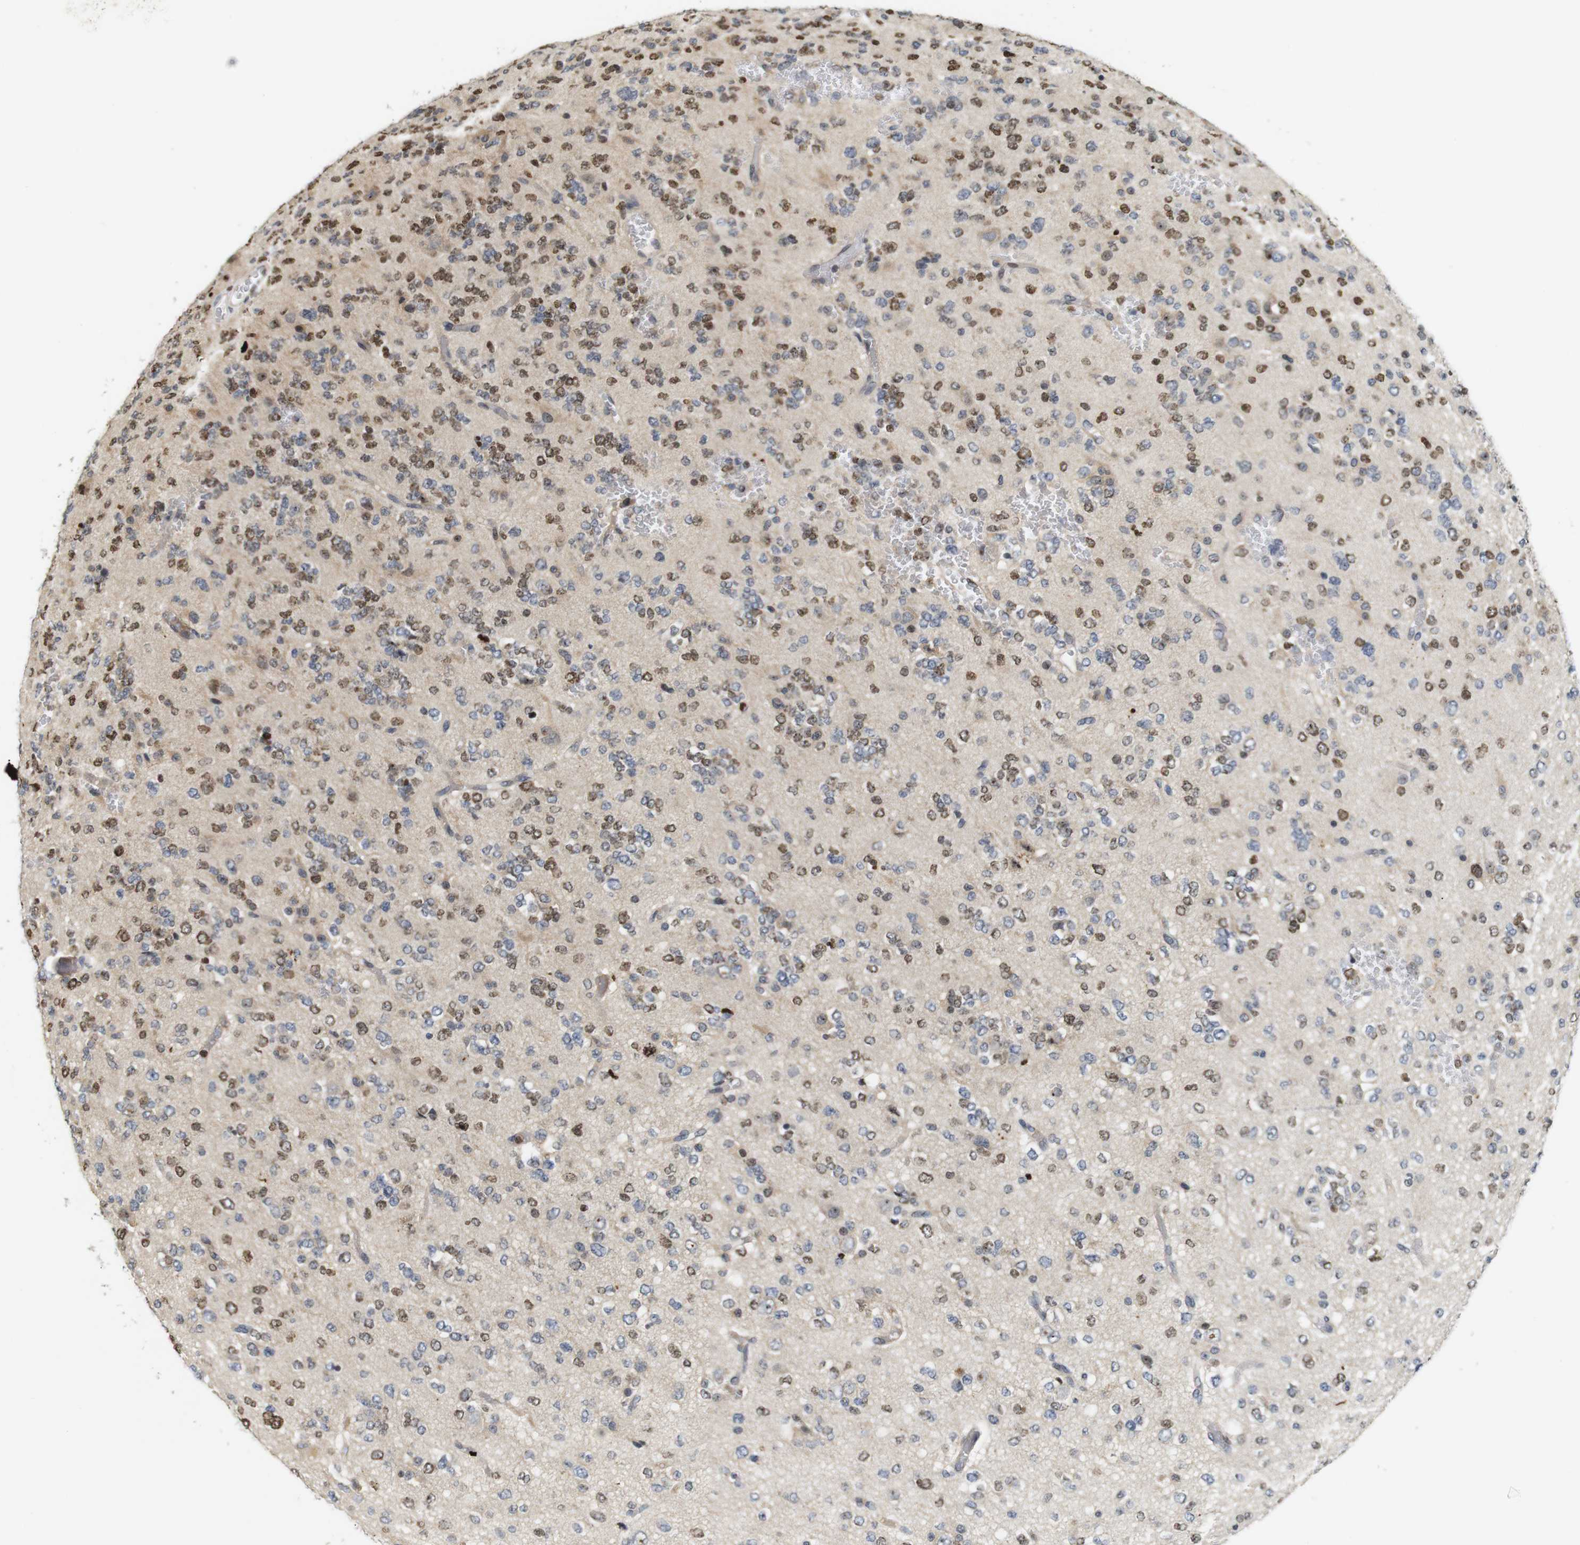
{"staining": {"intensity": "moderate", "quantity": "25%-75%", "location": "nuclear"}, "tissue": "glioma", "cell_type": "Tumor cells", "image_type": "cancer", "snomed": [{"axis": "morphology", "description": "Glioma, malignant, Low grade"}, {"axis": "topography", "description": "Brain"}], "caption": "Malignant glioma (low-grade) stained with immunohistochemistry (IHC) reveals moderate nuclear expression in about 25%-75% of tumor cells. The protein of interest is shown in brown color, while the nuclei are stained blue.", "gene": "MBD1", "patient": {"sex": "male", "age": 38}}